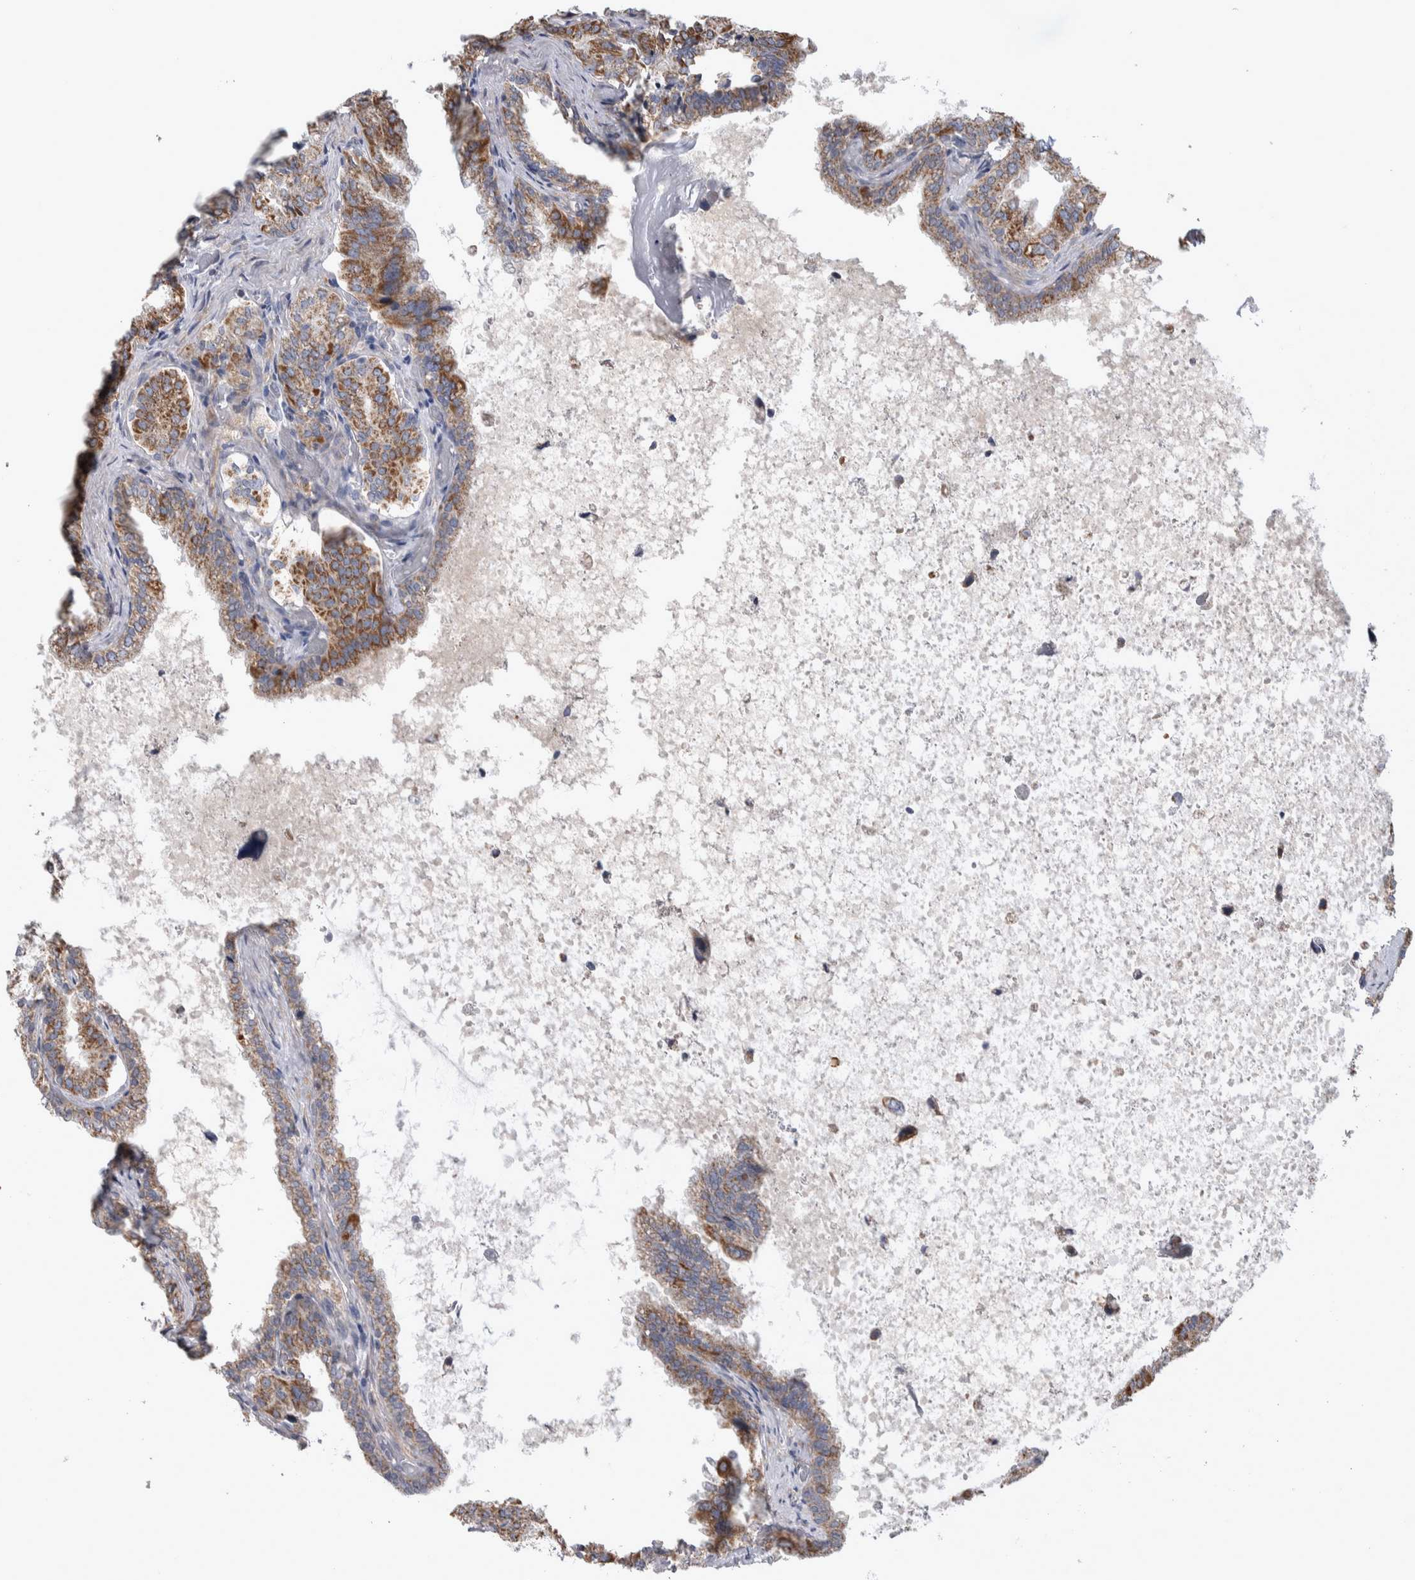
{"staining": {"intensity": "moderate", "quantity": ">75%", "location": "cytoplasmic/membranous"}, "tissue": "seminal vesicle", "cell_type": "Glandular cells", "image_type": "normal", "snomed": [{"axis": "morphology", "description": "Normal tissue, NOS"}, {"axis": "topography", "description": "Seminal veicle"}], "caption": "The immunohistochemical stain labels moderate cytoplasmic/membranous staining in glandular cells of benign seminal vesicle. (DAB = brown stain, brightfield microscopy at high magnification).", "gene": "SCO1", "patient": {"sex": "male", "age": 46}}